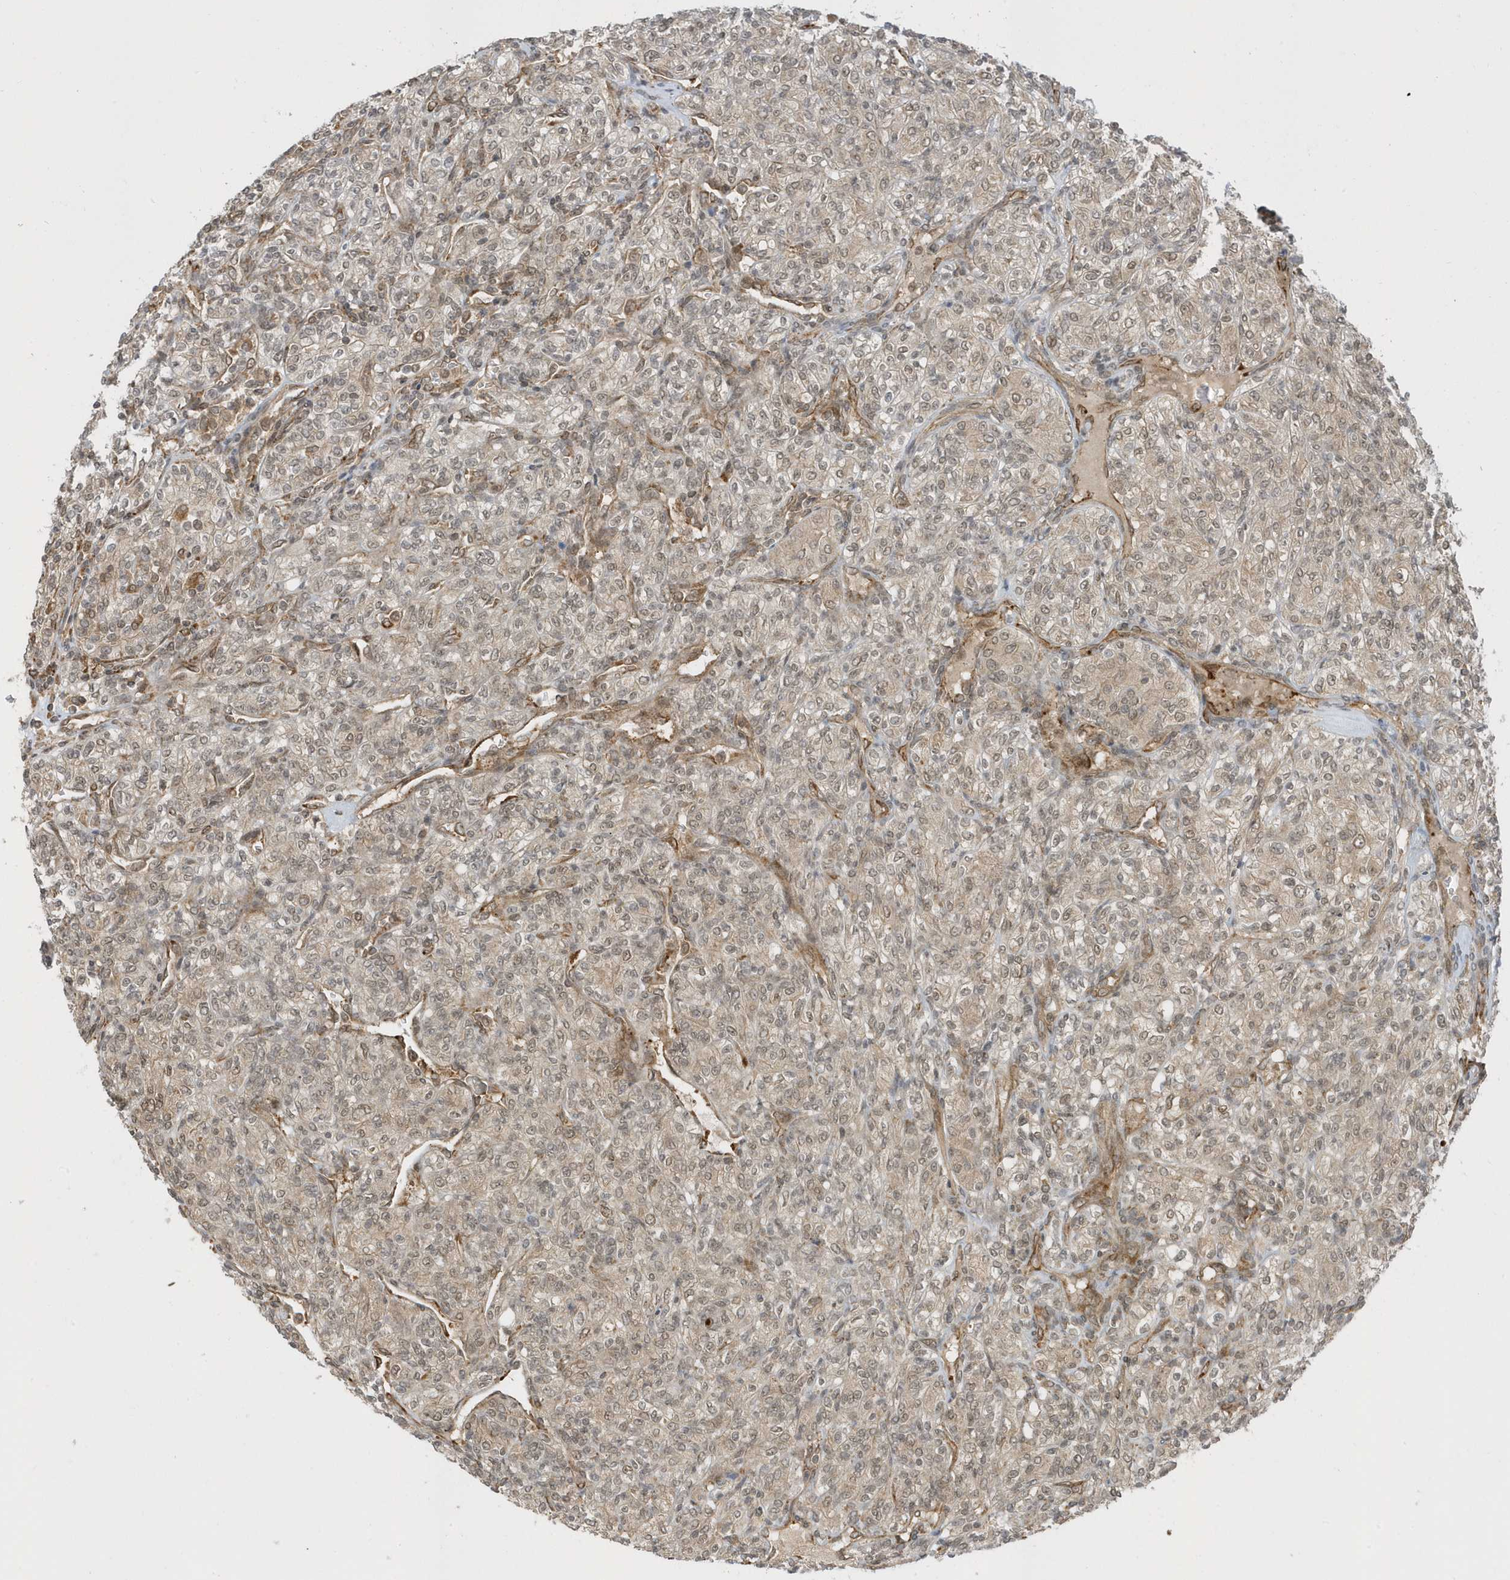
{"staining": {"intensity": "weak", "quantity": "<25%", "location": "nuclear"}, "tissue": "renal cancer", "cell_type": "Tumor cells", "image_type": "cancer", "snomed": [{"axis": "morphology", "description": "Adenocarcinoma, NOS"}, {"axis": "topography", "description": "Kidney"}], "caption": "Tumor cells are negative for protein expression in human renal adenocarcinoma.", "gene": "METTL21A", "patient": {"sex": "male", "age": 77}}